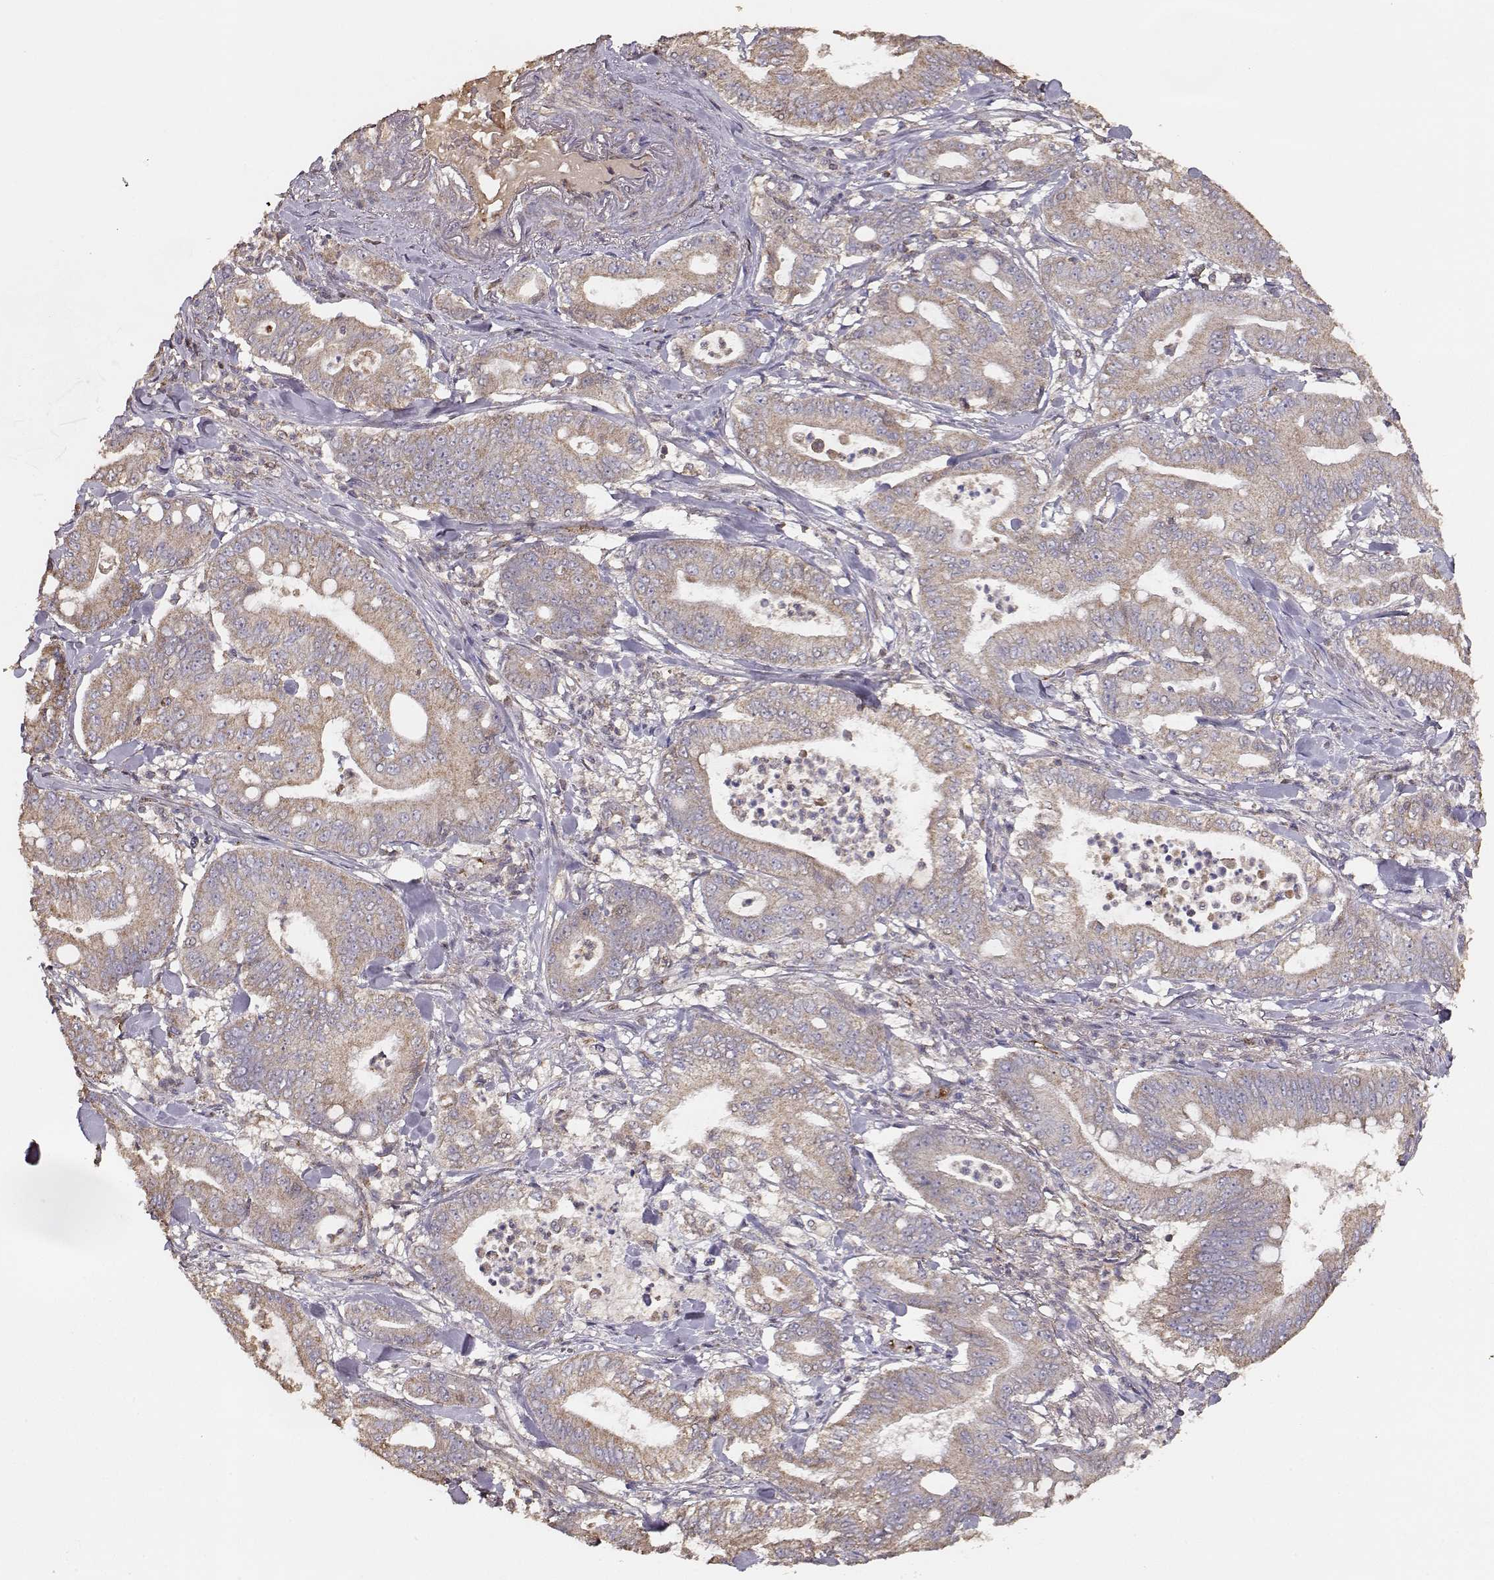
{"staining": {"intensity": "moderate", "quantity": ">75%", "location": "cytoplasmic/membranous"}, "tissue": "pancreatic cancer", "cell_type": "Tumor cells", "image_type": "cancer", "snomed": [{"axis": "morphology", "description": "Adenocarcinoma, NOS"}, {"axis": "topography", "description": "Pancreas"}], "caption": "Moderate cytoplasmic/membranous positivity for a protein is seen in approximately >75% of tumor cells of pancreatic cancer (adenocarcinoma) using IHC.", "gene": "TARS3", "patient": {"sex": "male", "age": 71}}